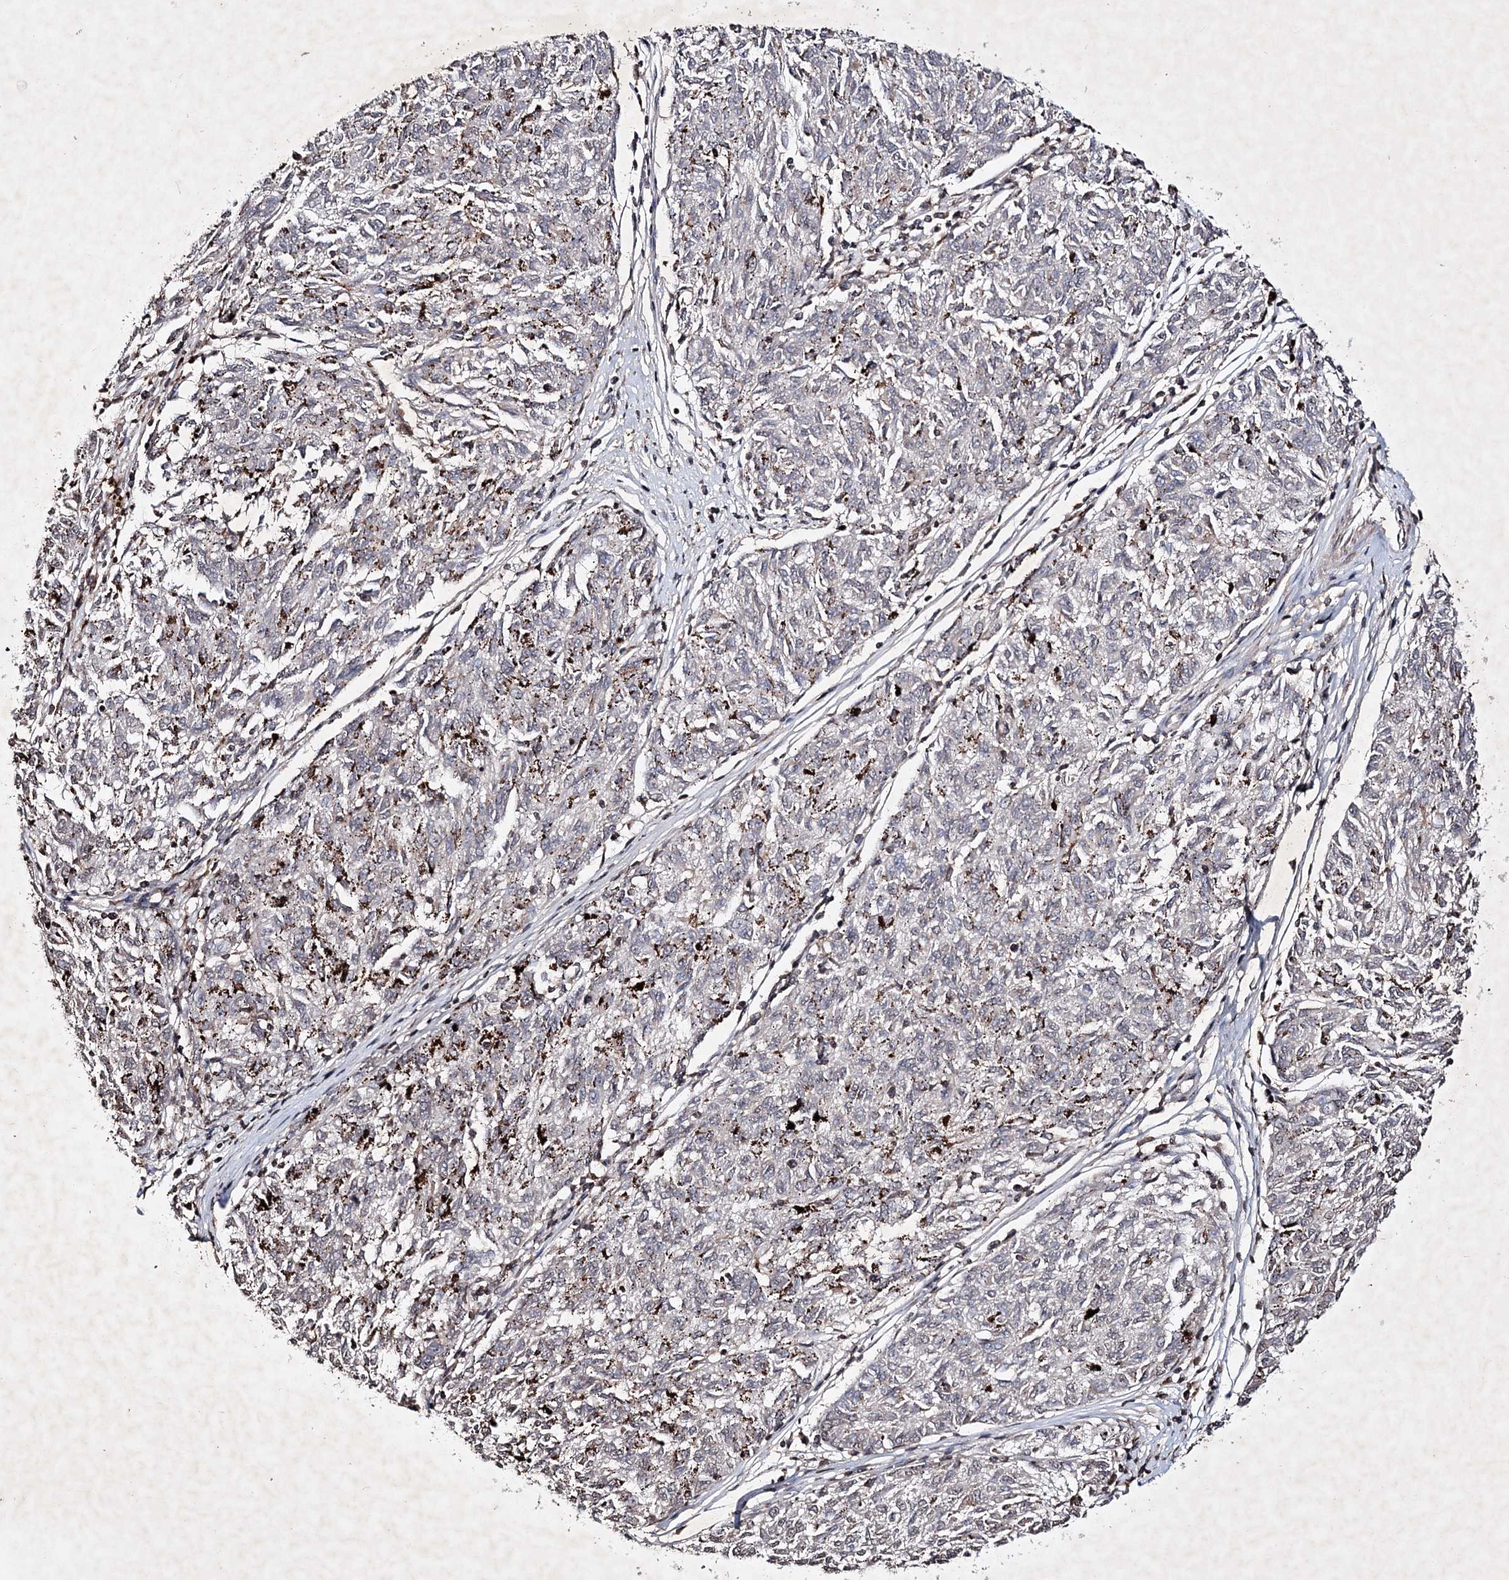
{"staining": {"intensity": "negative", "quantity": "none", "location": "none"}, "tissue": "melanoma", "cell_type": "Tumor cells", "image_type": "cancer", "snomed": [{"axis": "morphology", "description": "Malignant melanoma, NOS"}, {"axis": "topography", "description": "Skin"}], "caption": "This photomicrograph is of malignant melanoma stained with IHC to label a protein in brown with the nuclei are counter-stained blue. There is no positivity in tumor cells.", "gene": "SOWAHB", "patient": {"sex": "female", "age": 72}}